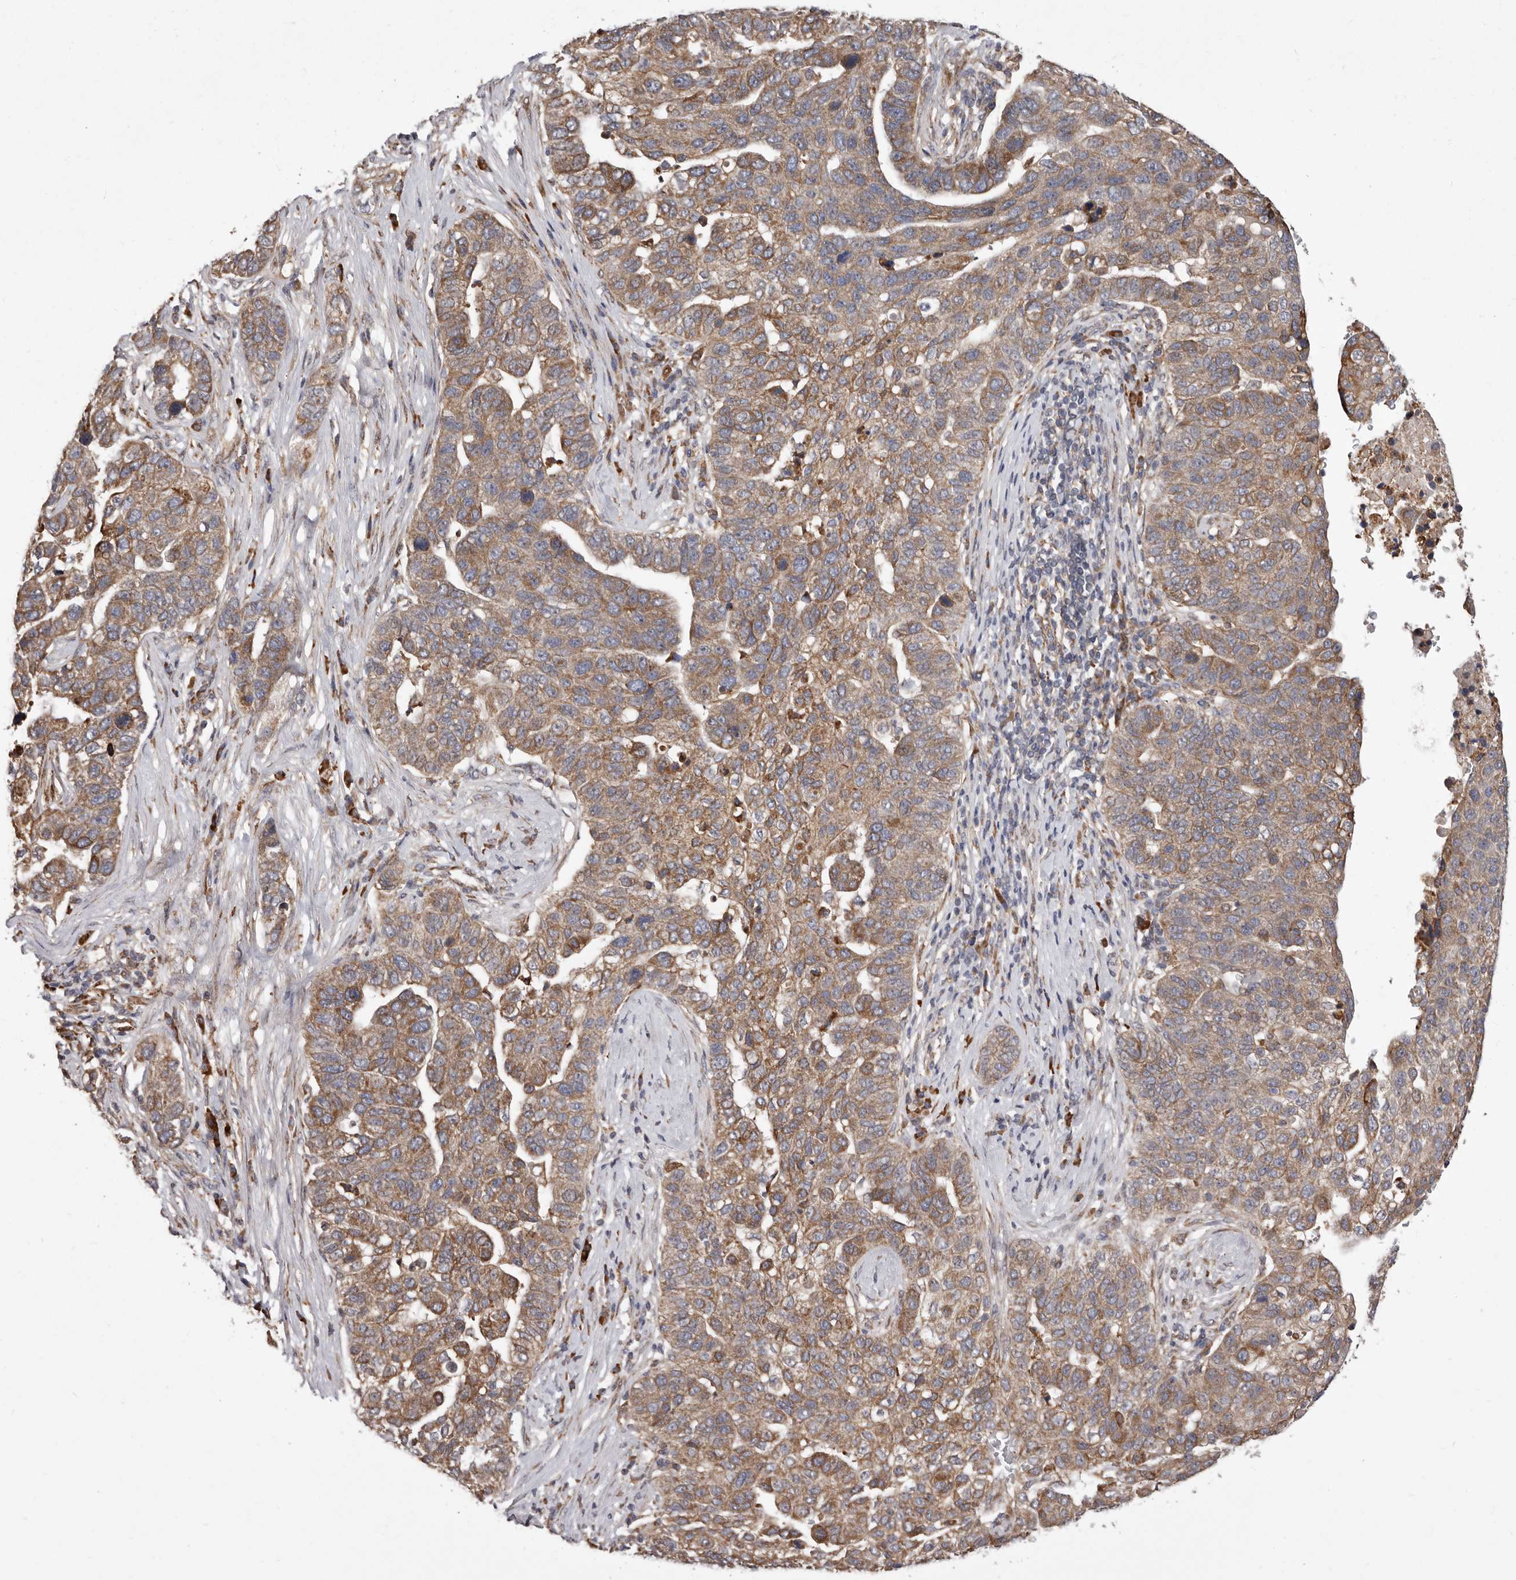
{"staining": {"intensity": "moderate", "quantity": ">75%", "location": "cytoplasmic/membranous"}, "tissue": "pancreatic cancer", "cell_type": "Tumor cells", "image_type": "cancer", "snomed": [{"axis": "morphology", "description": "Adenocarcinoma, NOS"}, {"axis": "topography", "description": "Pancreas"}], "caption": "Brown immunohistochemical staining in human pancreatic adenocarcinoma demonstrates moderate cytoplasmic/membranous expression in approximately >75% of tumor cells.", "gene": "RRM2B", "patient": {"sex": "female", "age": 61}}